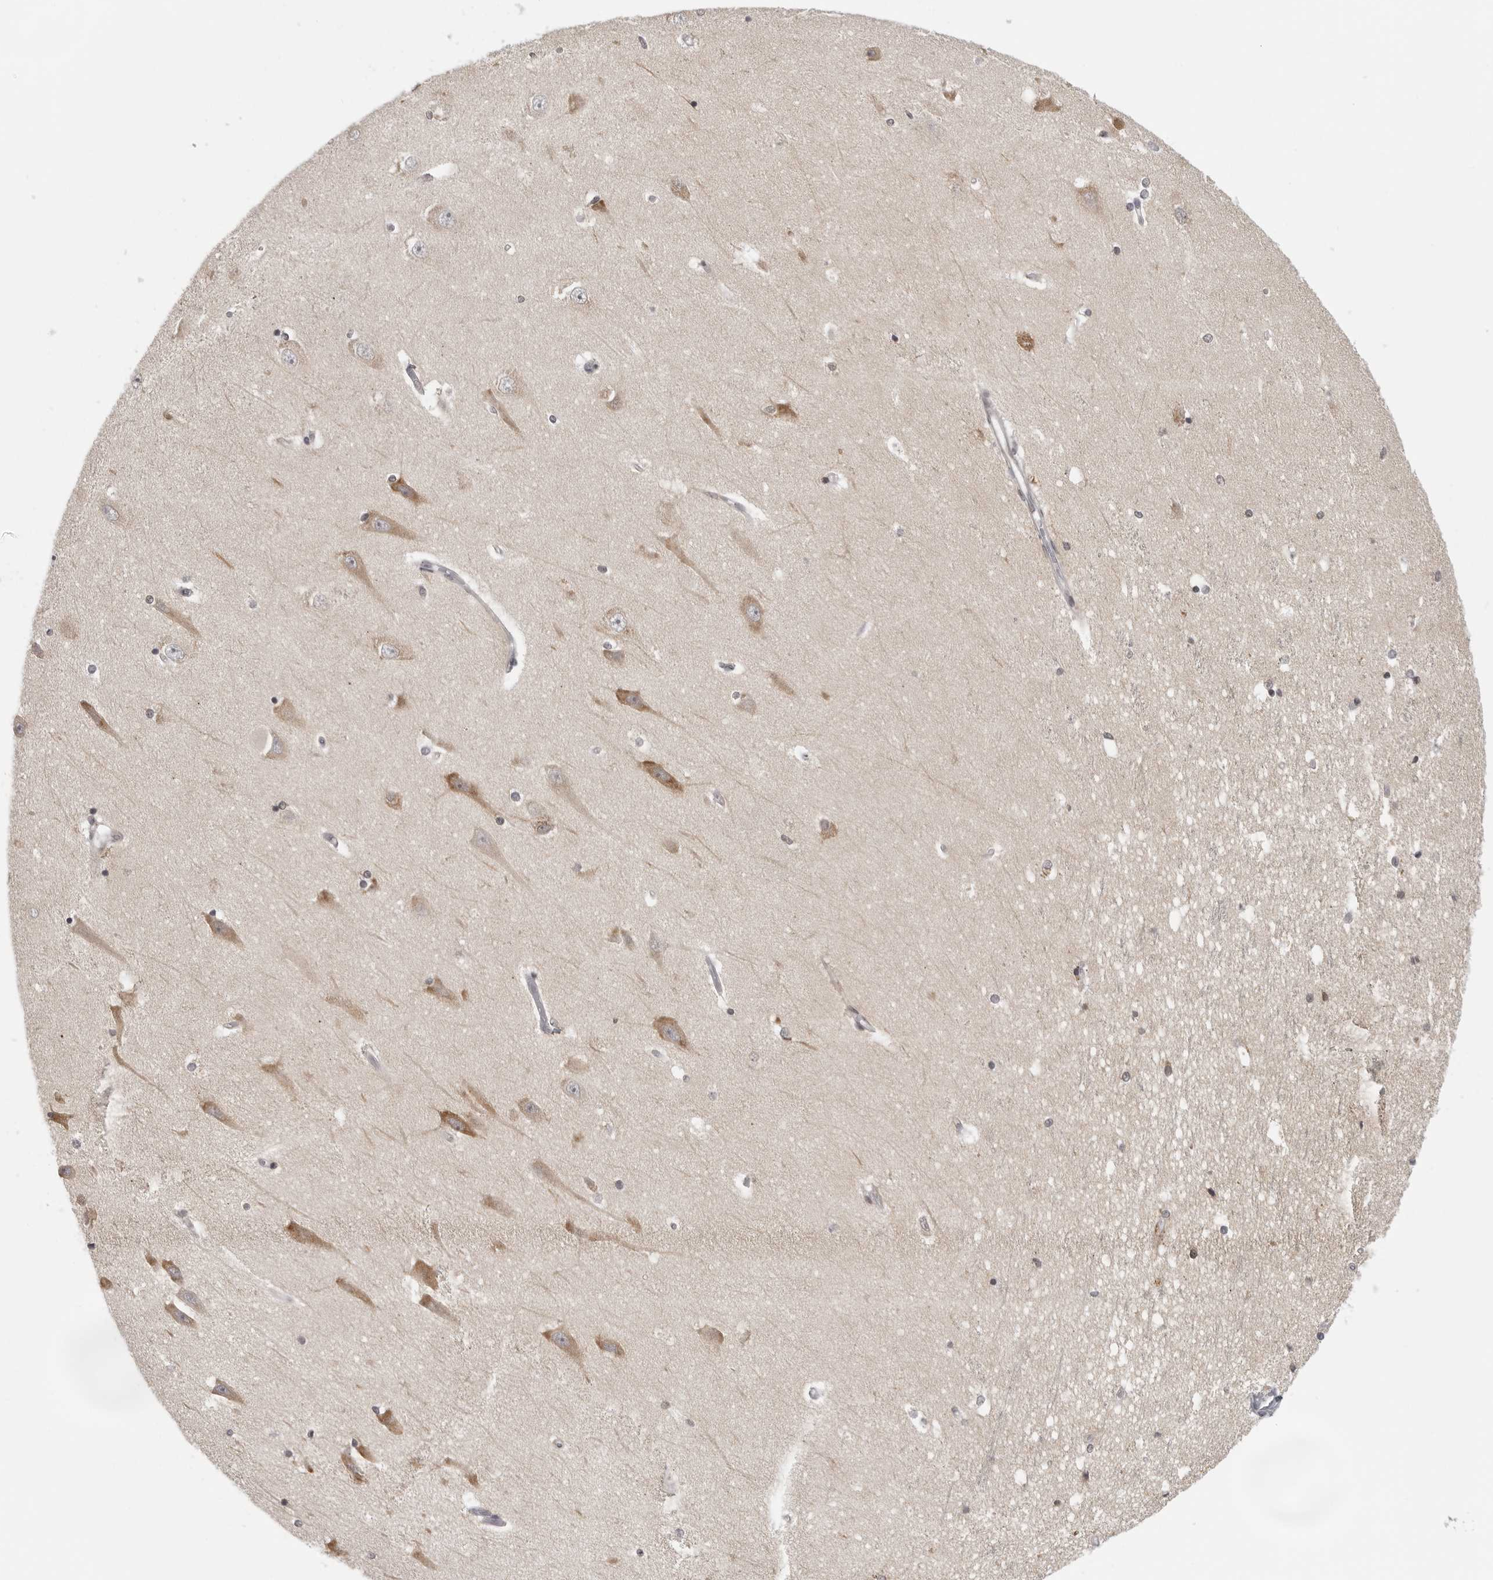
{"staining": {"intensity": "weak", "quantity": "<25%", "location": "cytoplasmic/membranous"}, "tissue": "hippocampus", "cell_type": "Glial cells", "image_type": "normal", "snomed": [{"axis": "morphology", "description": "Normal tissue, NOS"}, {"axis": "topography", "description": "Hippocampus"}], "caption": "Immunohistochemical staining of unremarkable hippocampus exhibits no significant staining in glial cells.", "gene": "PRDM10", "patient": {"sex": "male", "age": 45}}